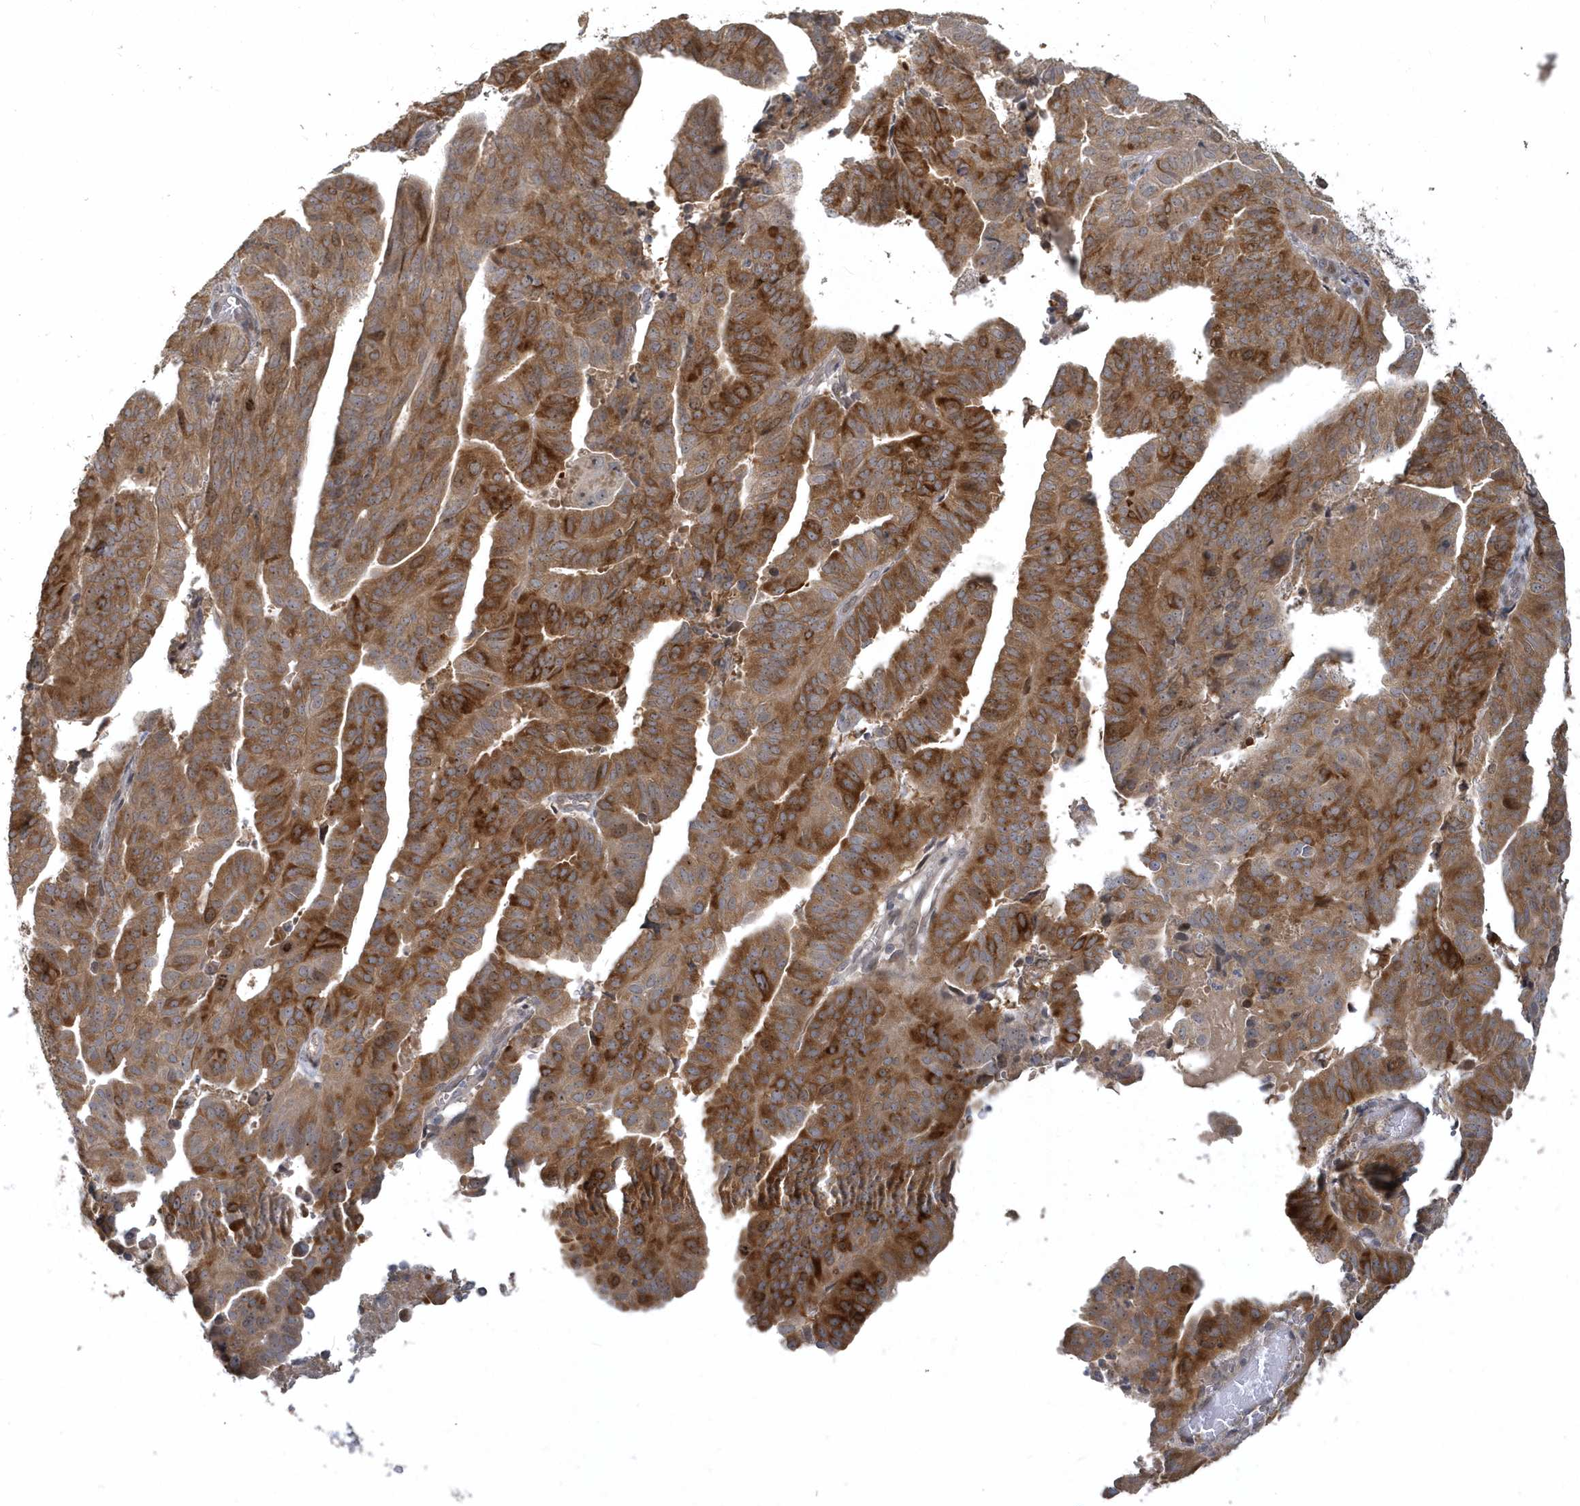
{"staining": {"intensity": "strong", "quantity": ">75%", "location": "cytoplasmic/membranous"}, "tissue": "endometrial cancer", "cell_type": "Tumor cells", "image_type": "cancer", "snomed": [{"axis": "morphology", "description": "Adenocarcinoma, NOS"}, {"axis": "topography", "description": "Uterus"}], "caption": "Immunohistochemical staining of endometrial adenocarcinoma reveals strong cytoplasmic/membranous protein expression in approximately >75% of tumor cells. (DAB (3,3'-diaminobenzidine) IHC with brightfield microscopy, high magnification).", "gene": "TRAIP", "patient": {"sex": "female", "age": 77}}